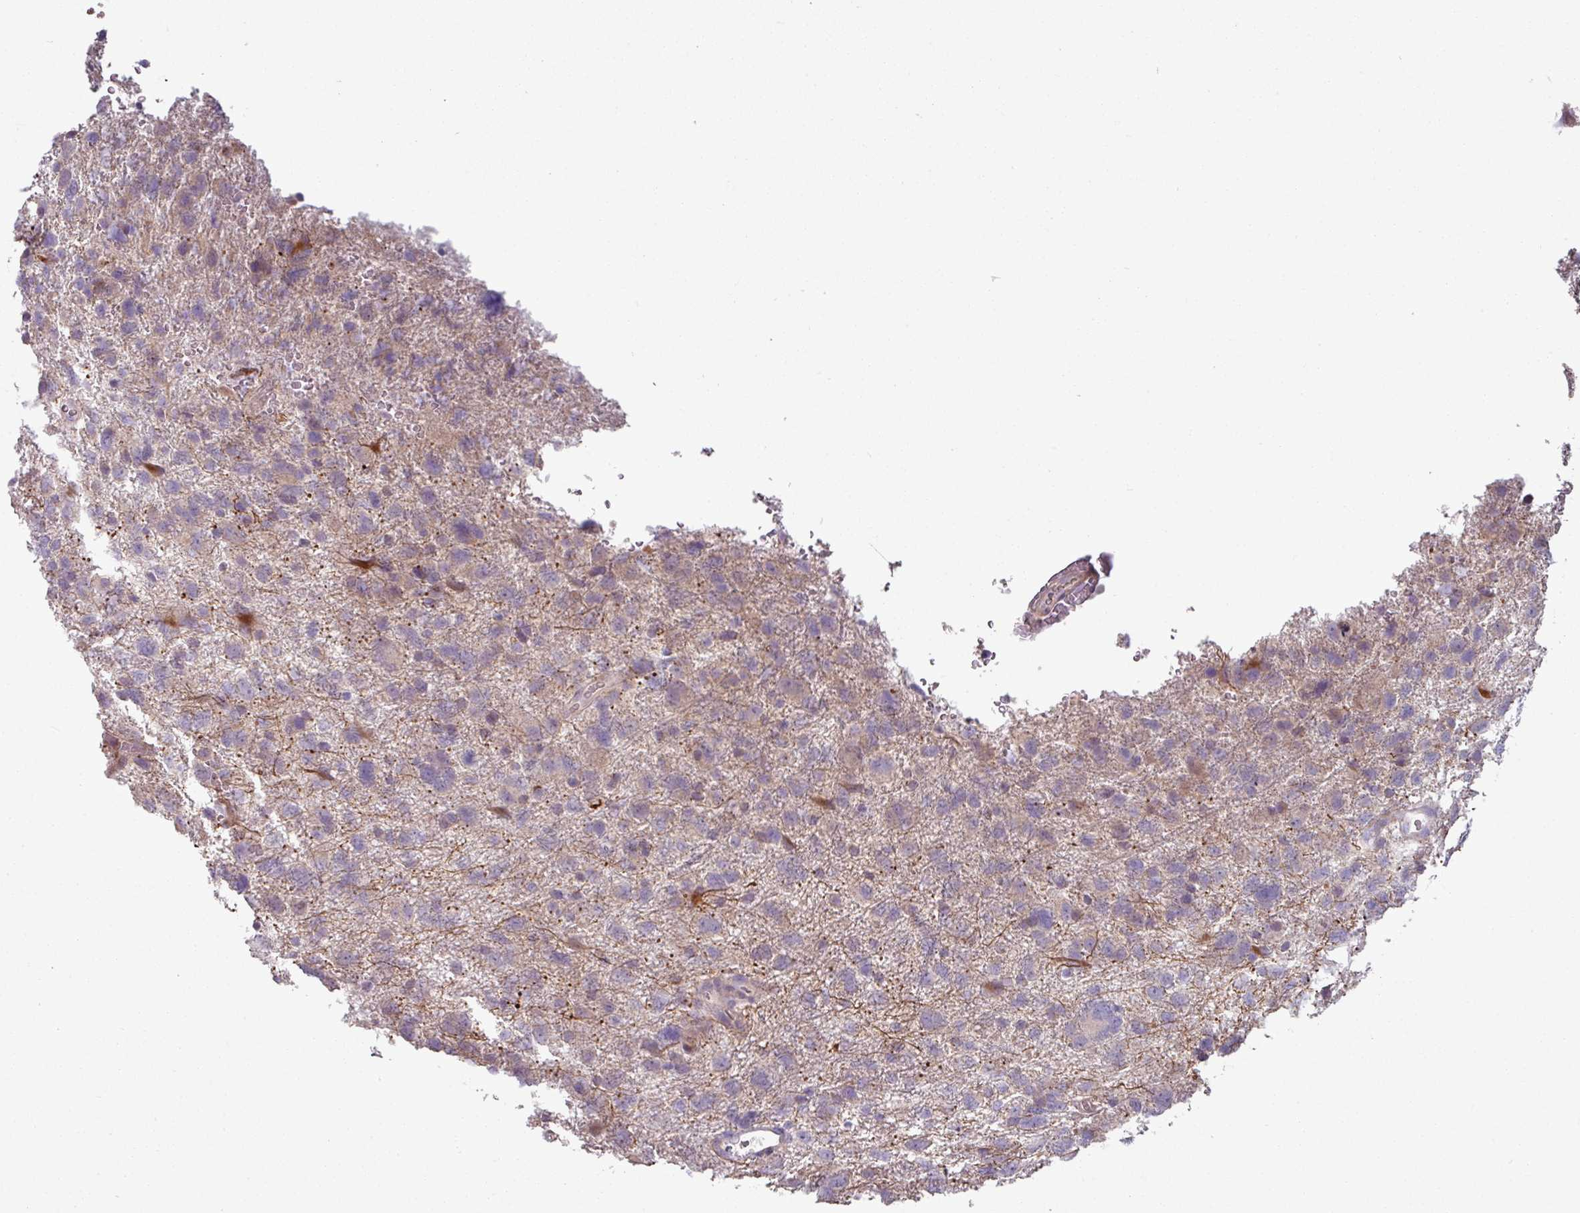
{"staining": {"intensity": "weak", "quantity": "<25%", "location": "cytoplasmic/membranous"}, "tissue": "glioma", "cell_type": "Tumor cells", "image_type": "cancer", "snomed": [{"axis": "morphology", "description": "Glioma, malignant, High grade"}, {"axis": "topography", "description": "Brain"}], "caption": "Tumor cells show no significant protein staining in glioma.", "gene": "MTMR14", "patient": {"sex": "male", "age": 61}}